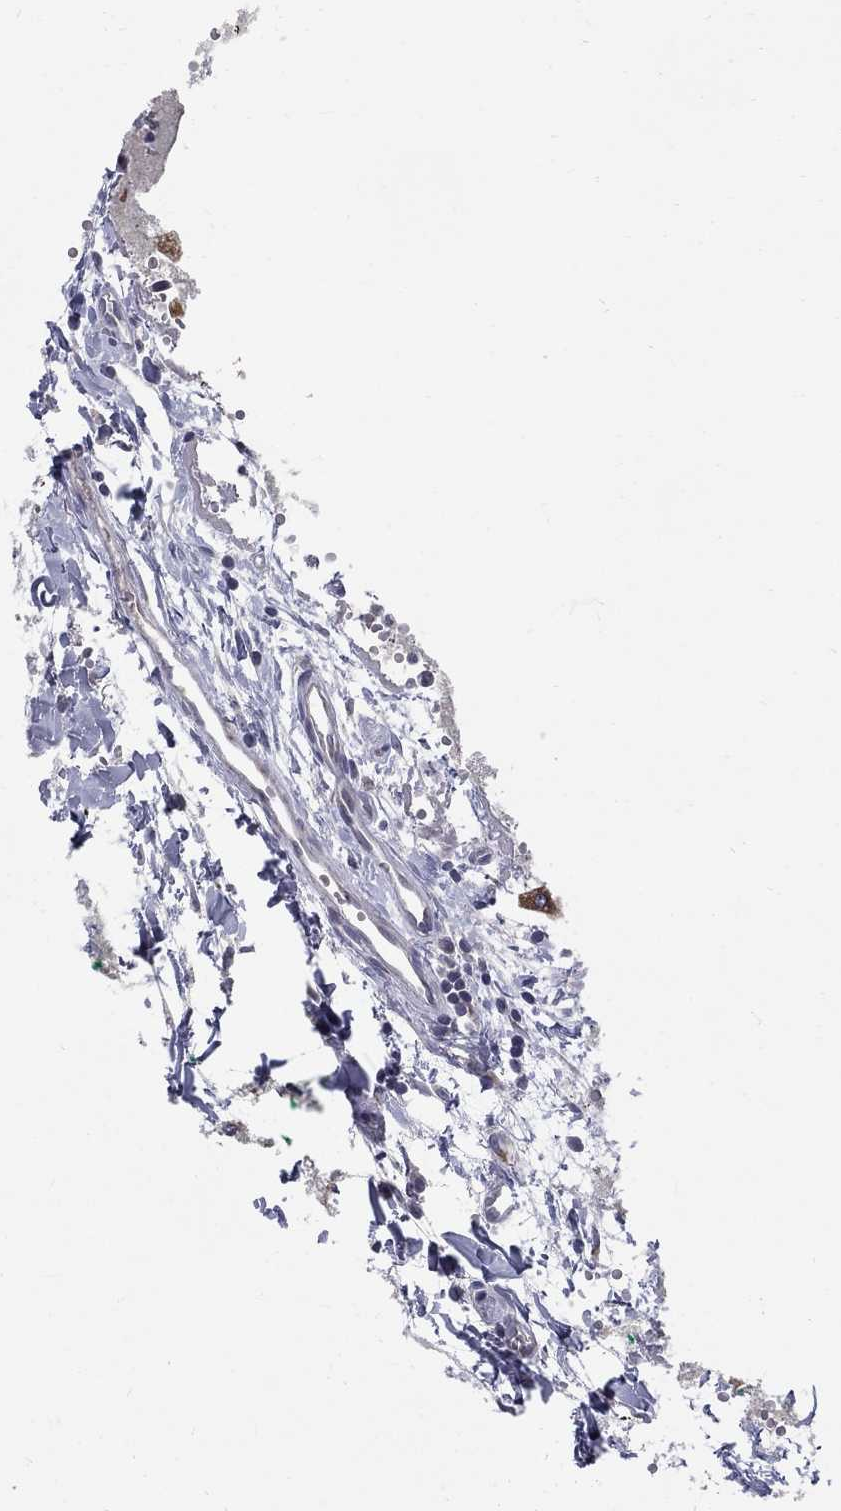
{"staining": {"intensity": "moderate", "quantity": "25%-75%", "location": "cytoplasmic/membranous"}, "tissue": "gallbladder", "cell_type": "Glandular cells", "image_type": "normal", "snomed": [{"axis": "morphology", "description": "Normal tissue, NOS"}, {"axis": "topography", "description": "Gallbladder"}], "caption": "Brown immunohistochemical staining in unremarkable human gallbladder demonstrates moderate cytoplasmic/membranous positivity in about 25%-75% of glandular cells. Immunohistochemistry (ihc) stains the protein in brown and the nuclei are stained blue.", "gene": "PANK3", "patient": {"sex": "male", "age": 67}}